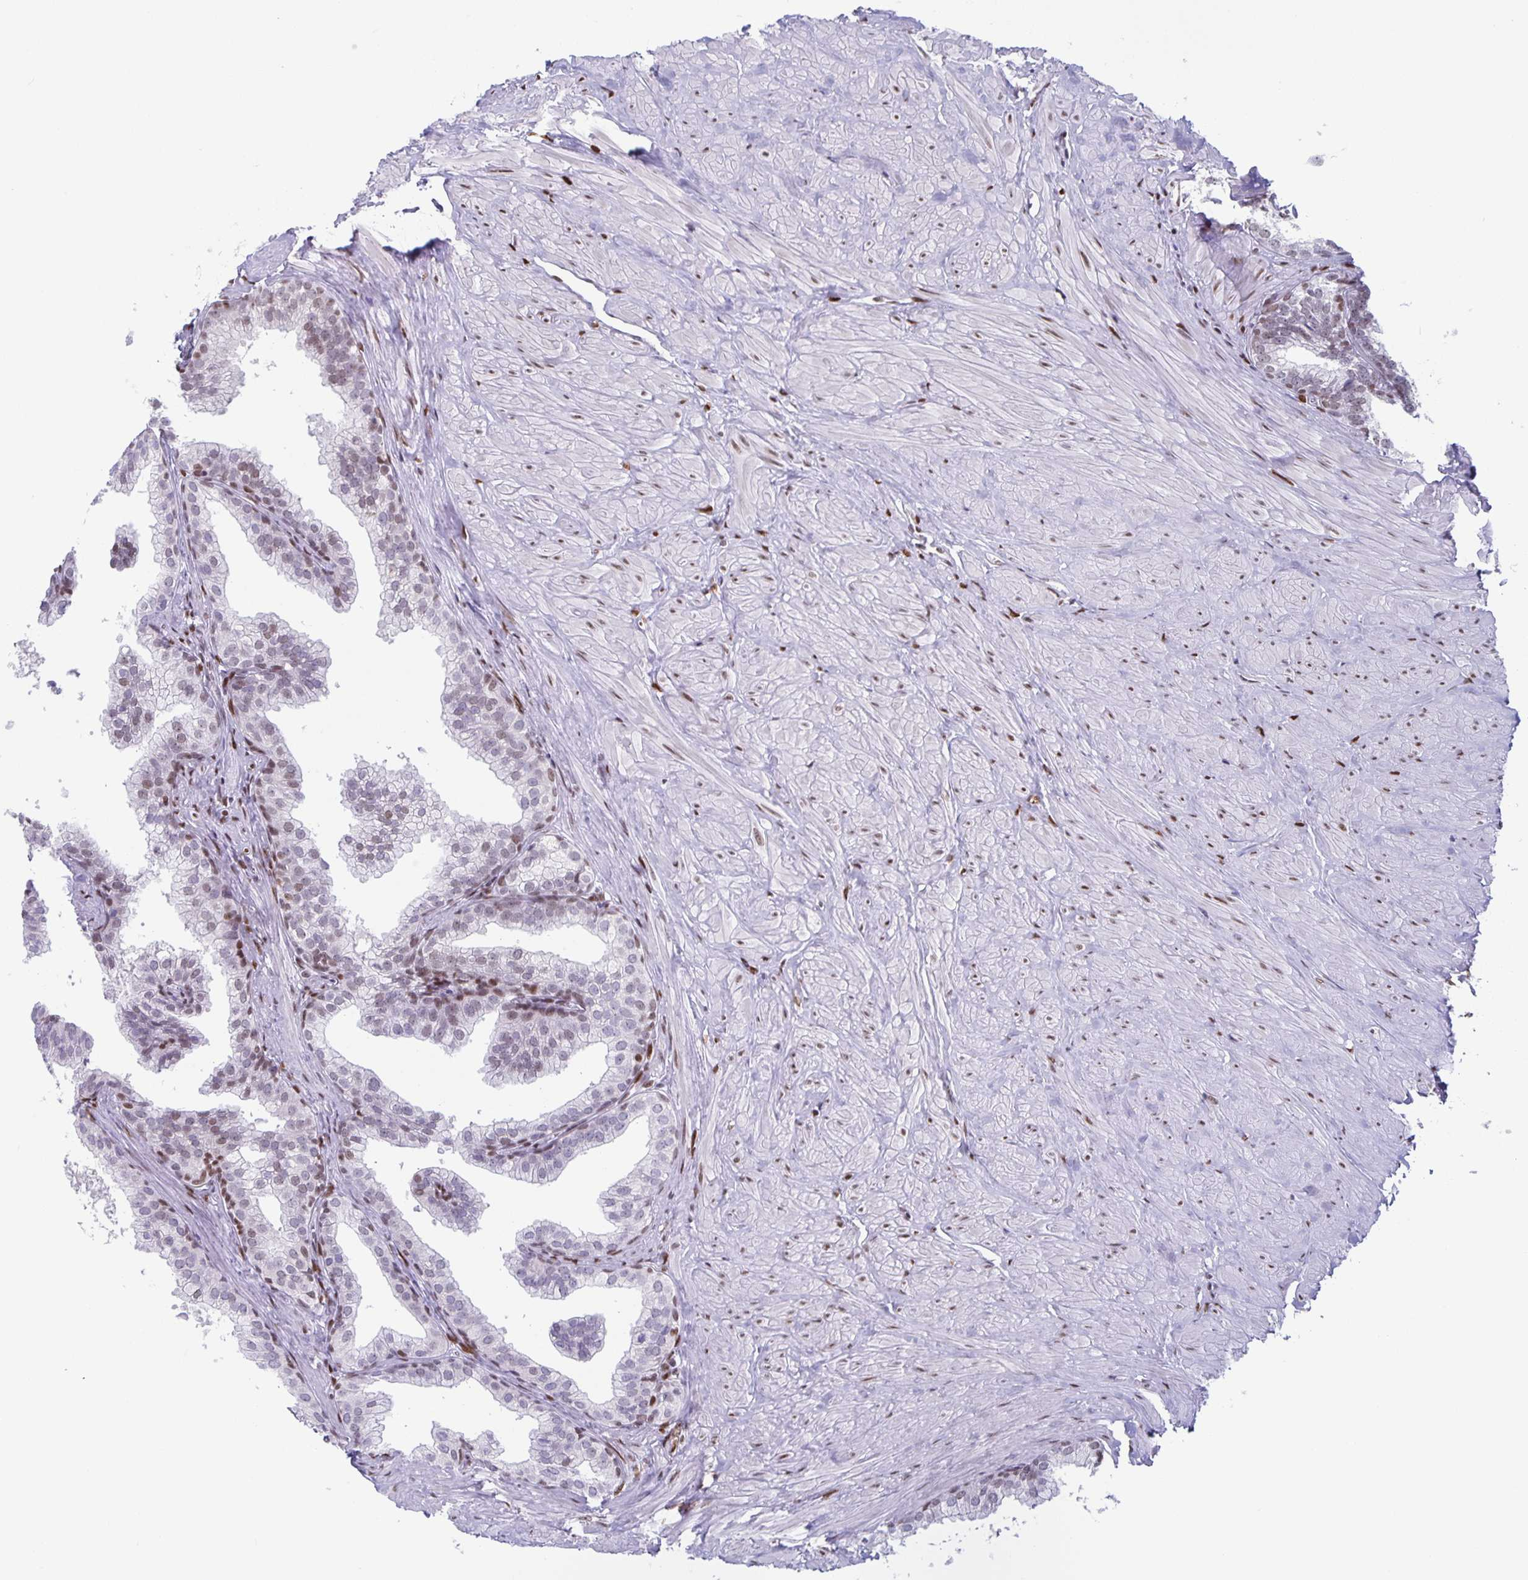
{"staining": {"intensity": "moderate", "quantity": "25%-75%", "location": "nuclear"}, "tissue": "prostate", "cell_type": "Glandular cells", "image_type": "normal", "snomed": [{"axis": "morphology", "description": "Normal tissue, NOS"}, {"axis": "topography", "description": "Prostate"}, {"axis": "topography", "description": "Peripheral nerve tissue"}], "caption": "This histopathology image shows normal prostate stained with IHC to label a protein in brown. The nuclear of glandular cells show moderate positivity for the protein. Nuclei are counter-stained blue.", "gene": "JUND", "patient": {"sex": "male", "age": 55}}